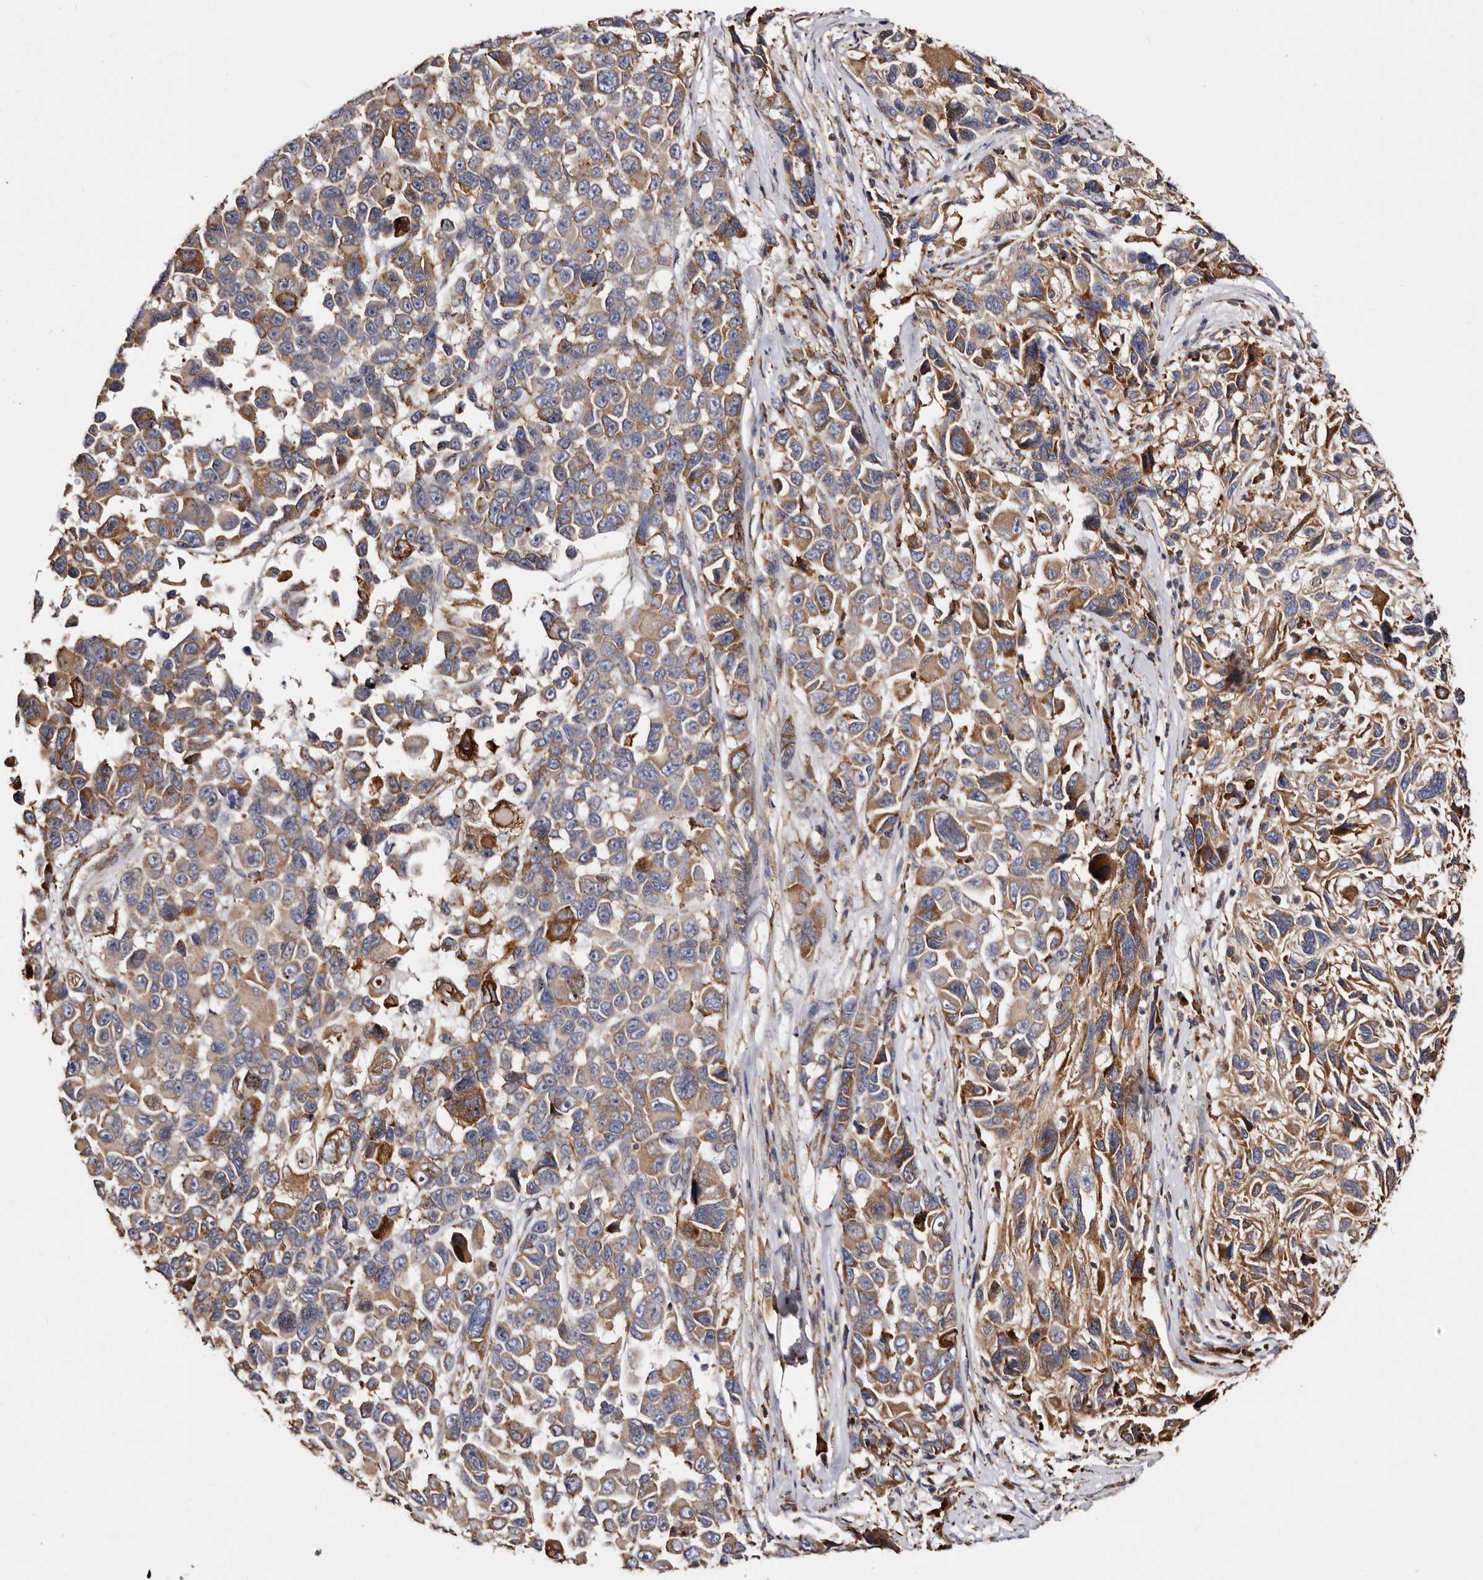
{"staining": {"intensity": "moderate", "quantity": "25%-75%", "location": "cytoplasmic/membranous"}, "tissue": "melanoma", "cell_type": "Tumor cells", "image_type": "cancer", "snomed": [{"axis": "morphology", "description": "Malignant melanoma, NOS"}, {"axis": "topography", "description": "Skin"}], "caption": "Immunohistochemistry (DAB) staining of melanoma reveals moderate cytoplasmic/membranous protein staining in about 25%-75% of tumor cells.", "gene": "ACBD6", "patient": {"sex": "male", "age": 53}}